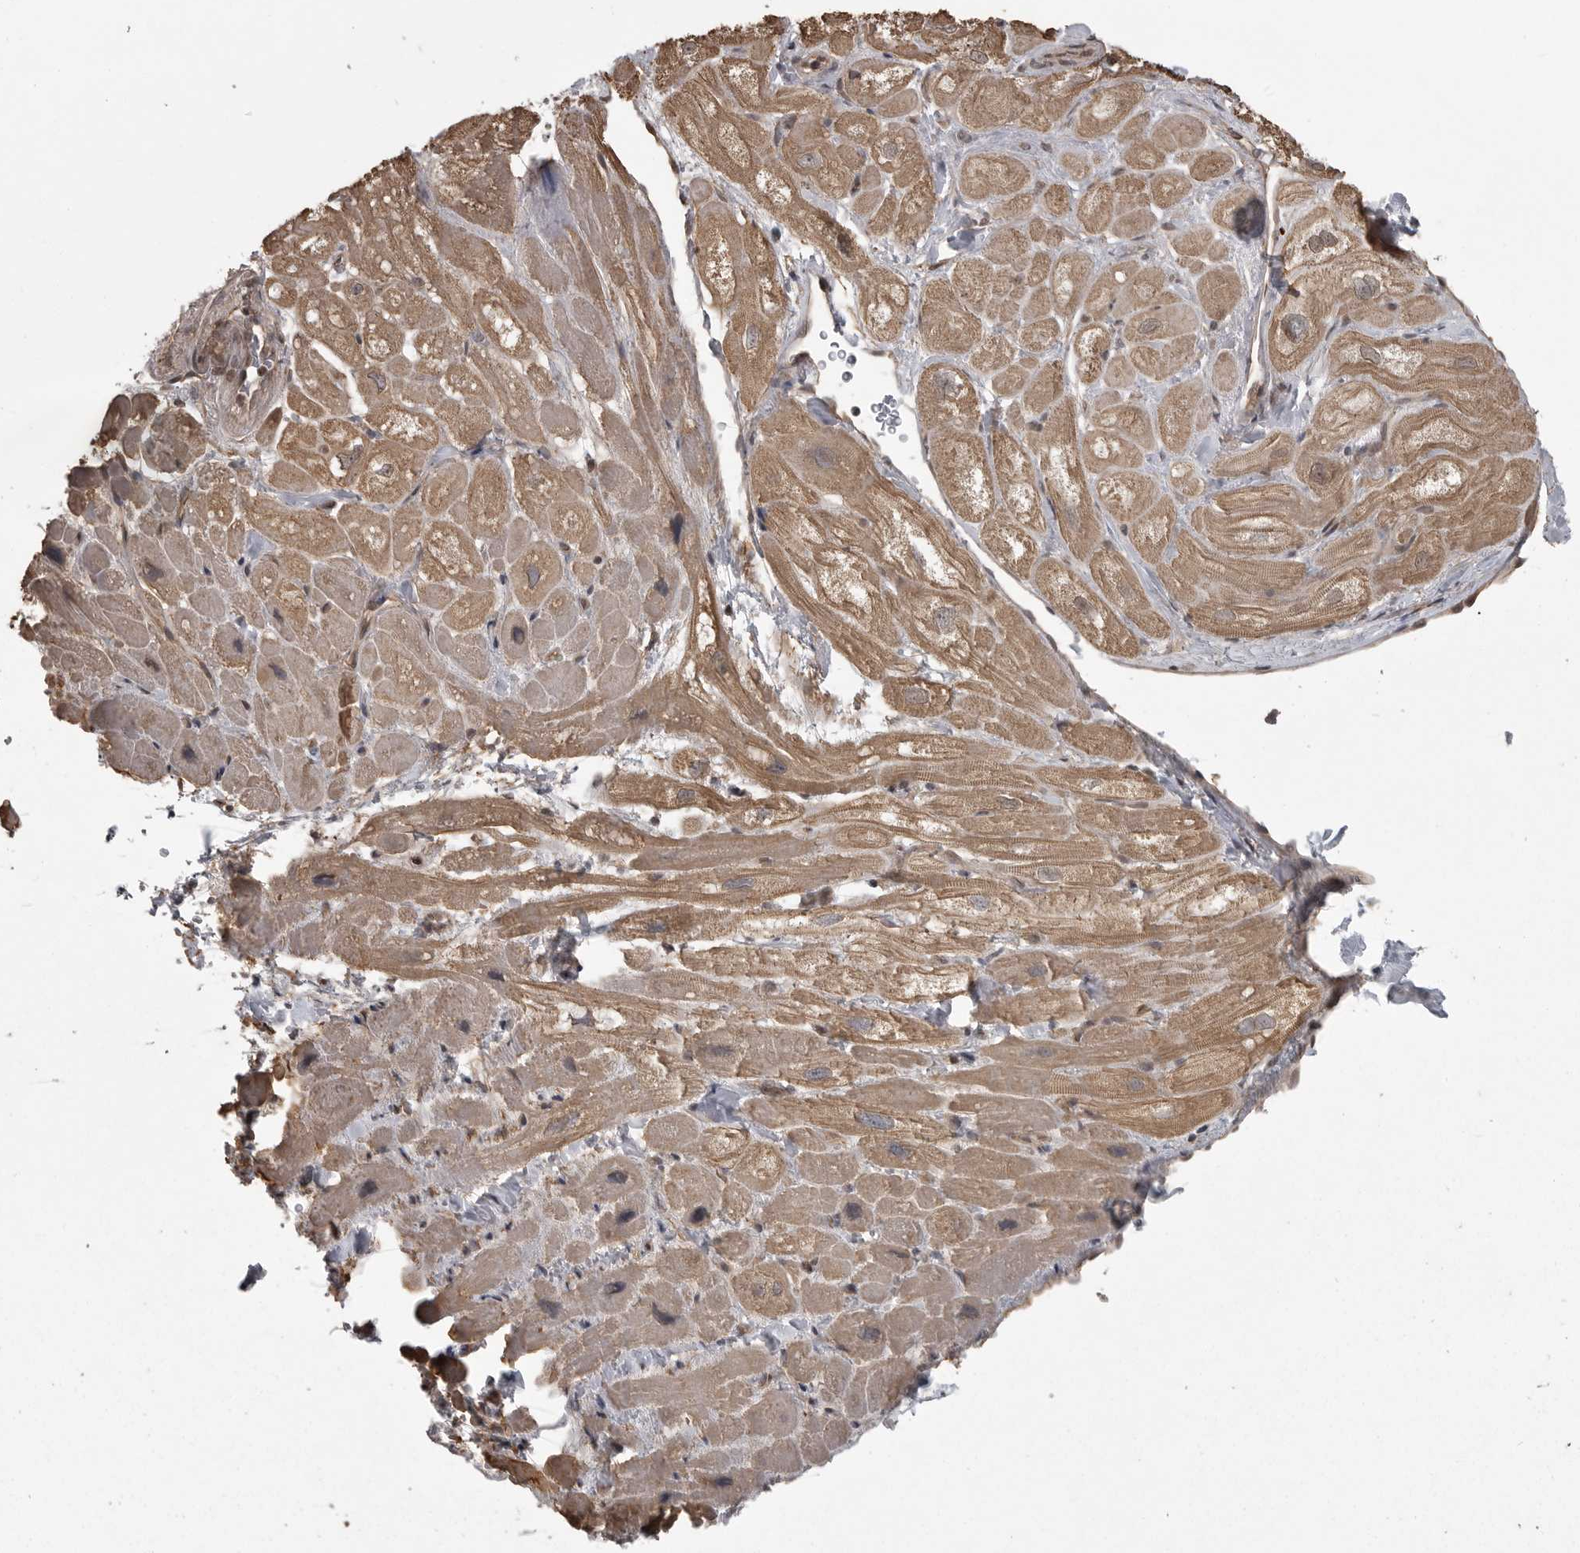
{"staining": {"intensity": "moderate", "quantity": ">75%", "location": "cytoplasmic/membranous"}, "tissue": "heart muscle", "cell_type": "Cardiomyocytes", "image_type": "normal", "snomed": [{"axis": "morphology", "description": "Normal tissue, NOS"}, {"axis": "topography", "description": "Heart"}], "caption": "Normal heart muscle displays moderate cytoplasmic/membranous positivity in about >75% of cardiomyocytes.", "gene": "DNAJC8", "patient": {"sex": "male", "age": 49}}